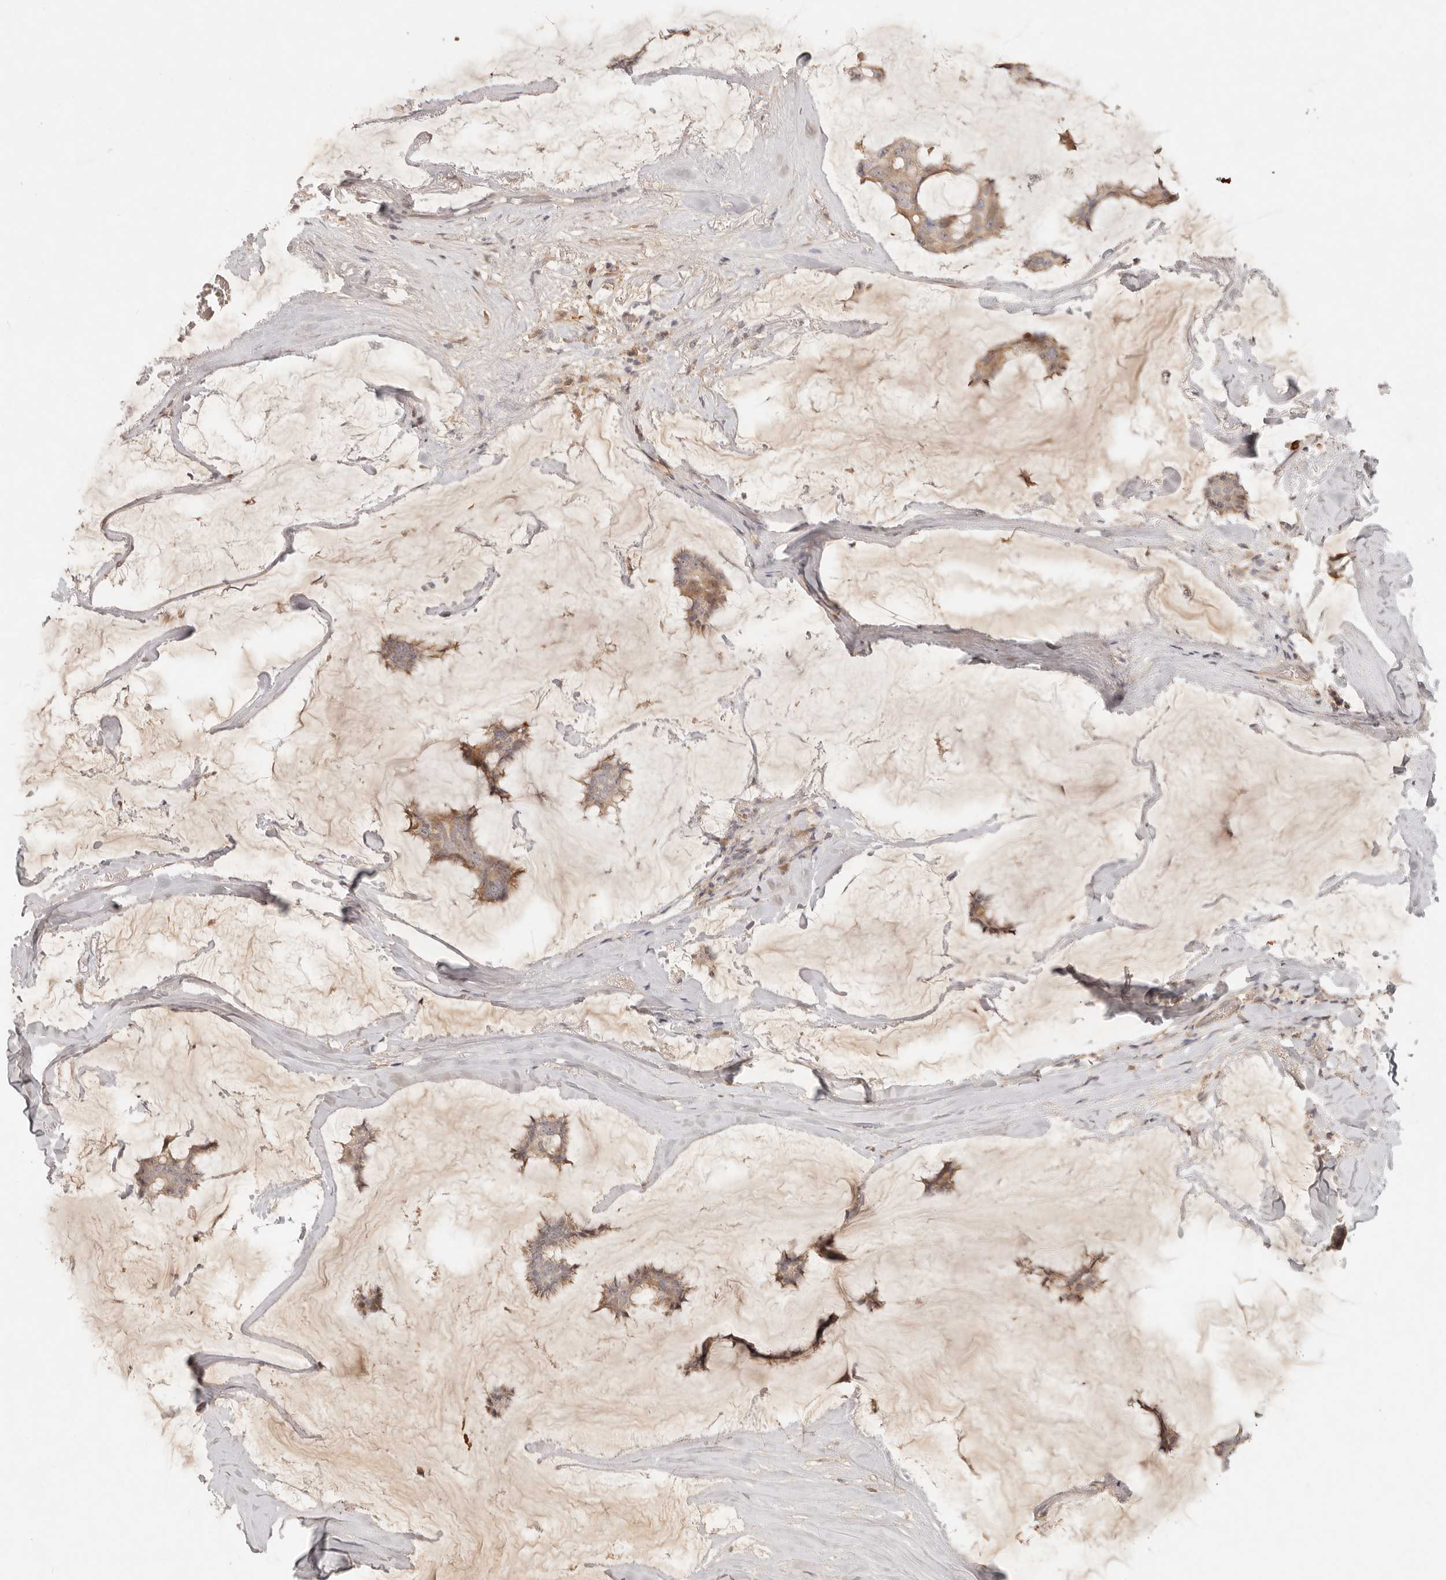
{"staining": {"intensity": "weak", "quantity": ">75%", "location": "cytoplasmic/membranous"}, "tissue": "breast cancer", "cell_type": "Tumor cells", "image_type": "cancer", "snomed": [{"axis": "morphology", "description": "Duct carcinoma"}, {"axis": "topography", "description": "Breast"}], "caption": "A brown stain highlights weak cytoplasmic/membranous staining of a protein in human breast cancer (invasive ductal carcinoma) tumor cells. The staining is performed using DAB brown chromogen to label protein expression. The nuclei are counter-stained blue using hematoxylin.", "gene": "UBXN11", "patient": {"sex": "female", "age": 93}}